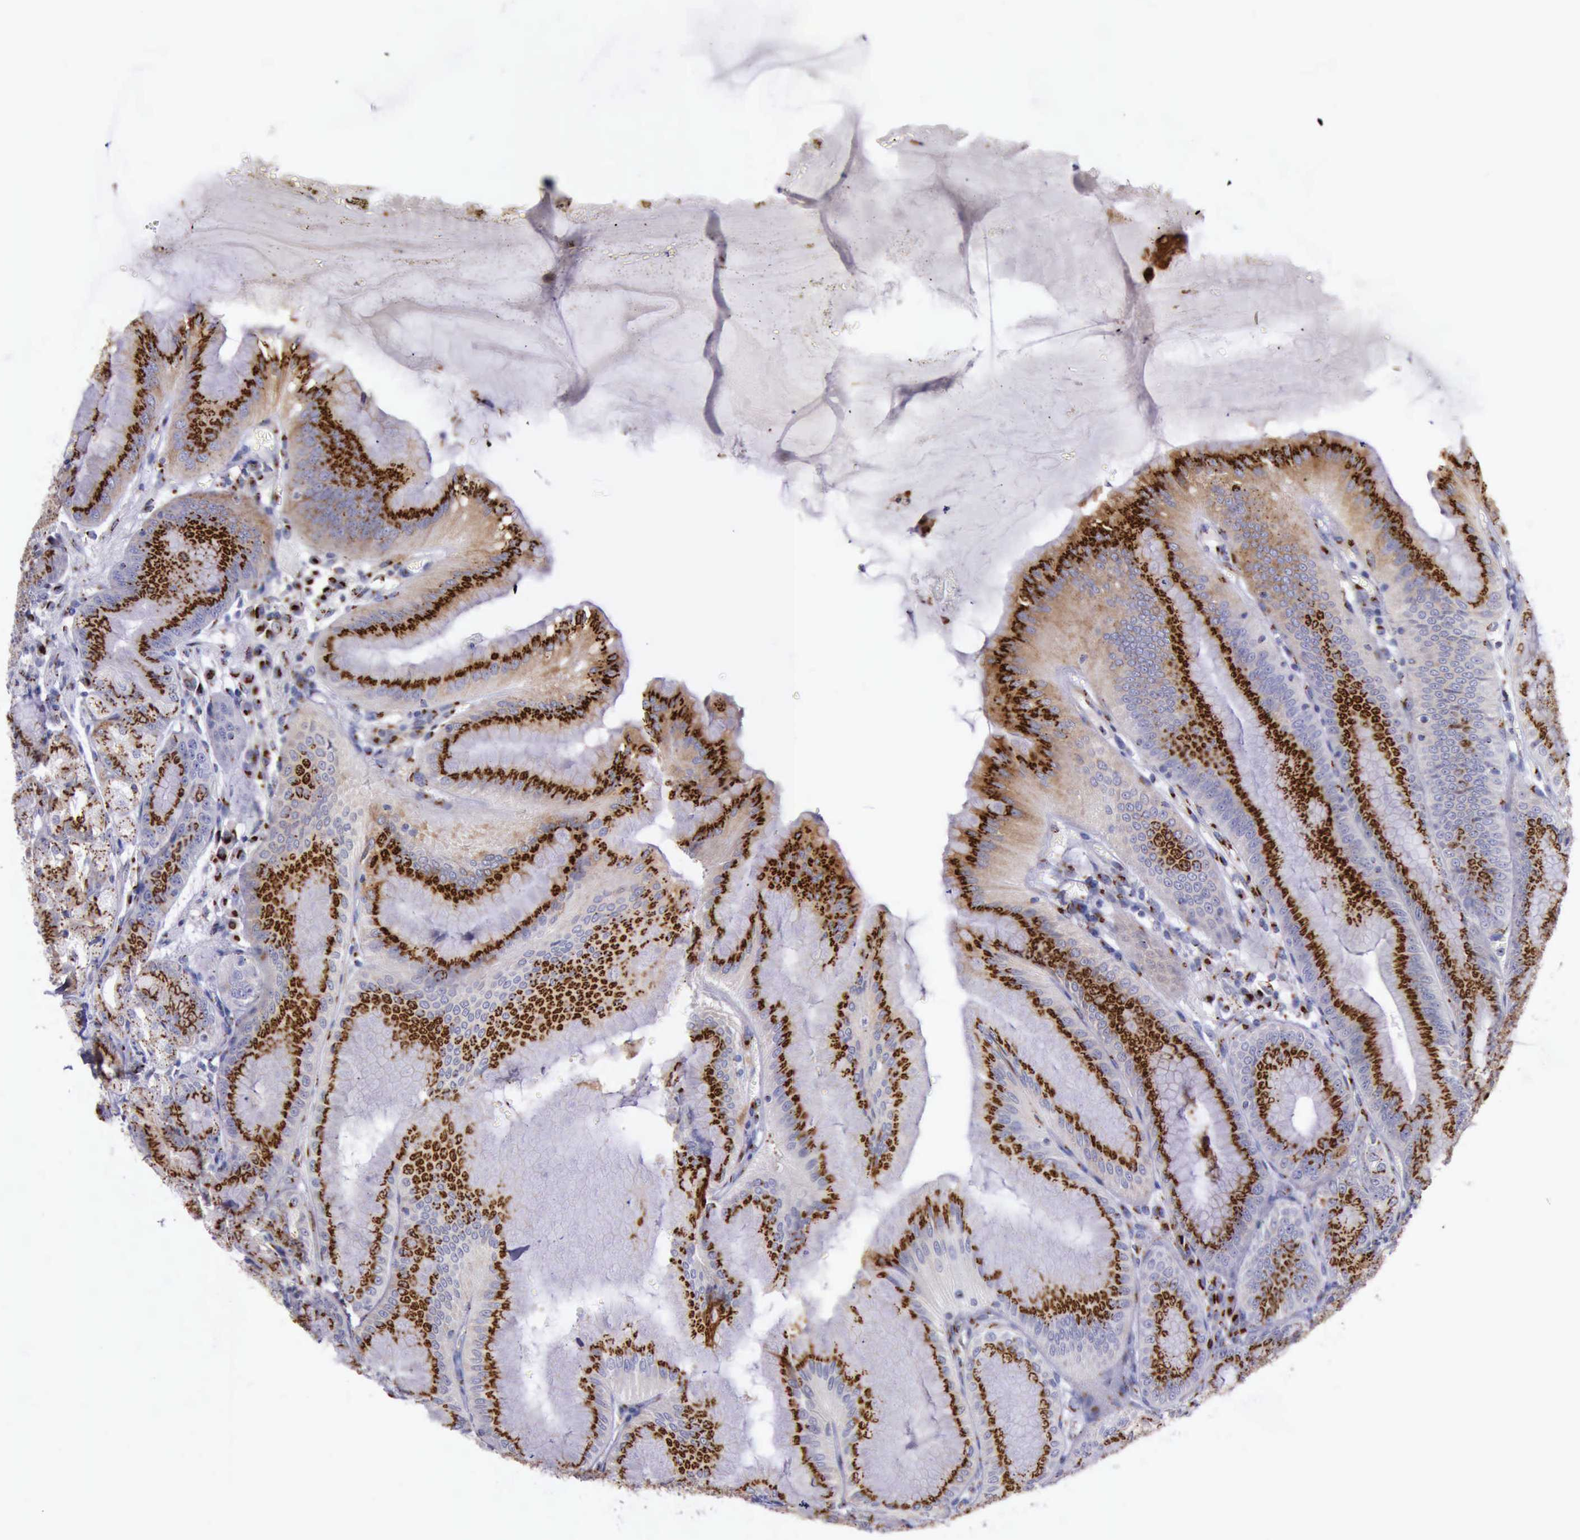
{"staining": {"intensity": "strong", "quantity": ">75%", "location": "cytoplasmic/membranous"}, "tissue": "stomach", "cell_type": "Glandular cells", "image_type": "normal", "snomed": [{"axis": "morphology", "description": "Normal tissue, NOS"}, {"axis": "topography", "description": "Stomach, lower"}], "caption": "Stomach stained with immunohistochemistry shows strong cytoplasmic/membranous expression in approximately >75% of glandular cells.", "gene": "GOLGA5", "patient": {"sex": "male", "age": 71}}